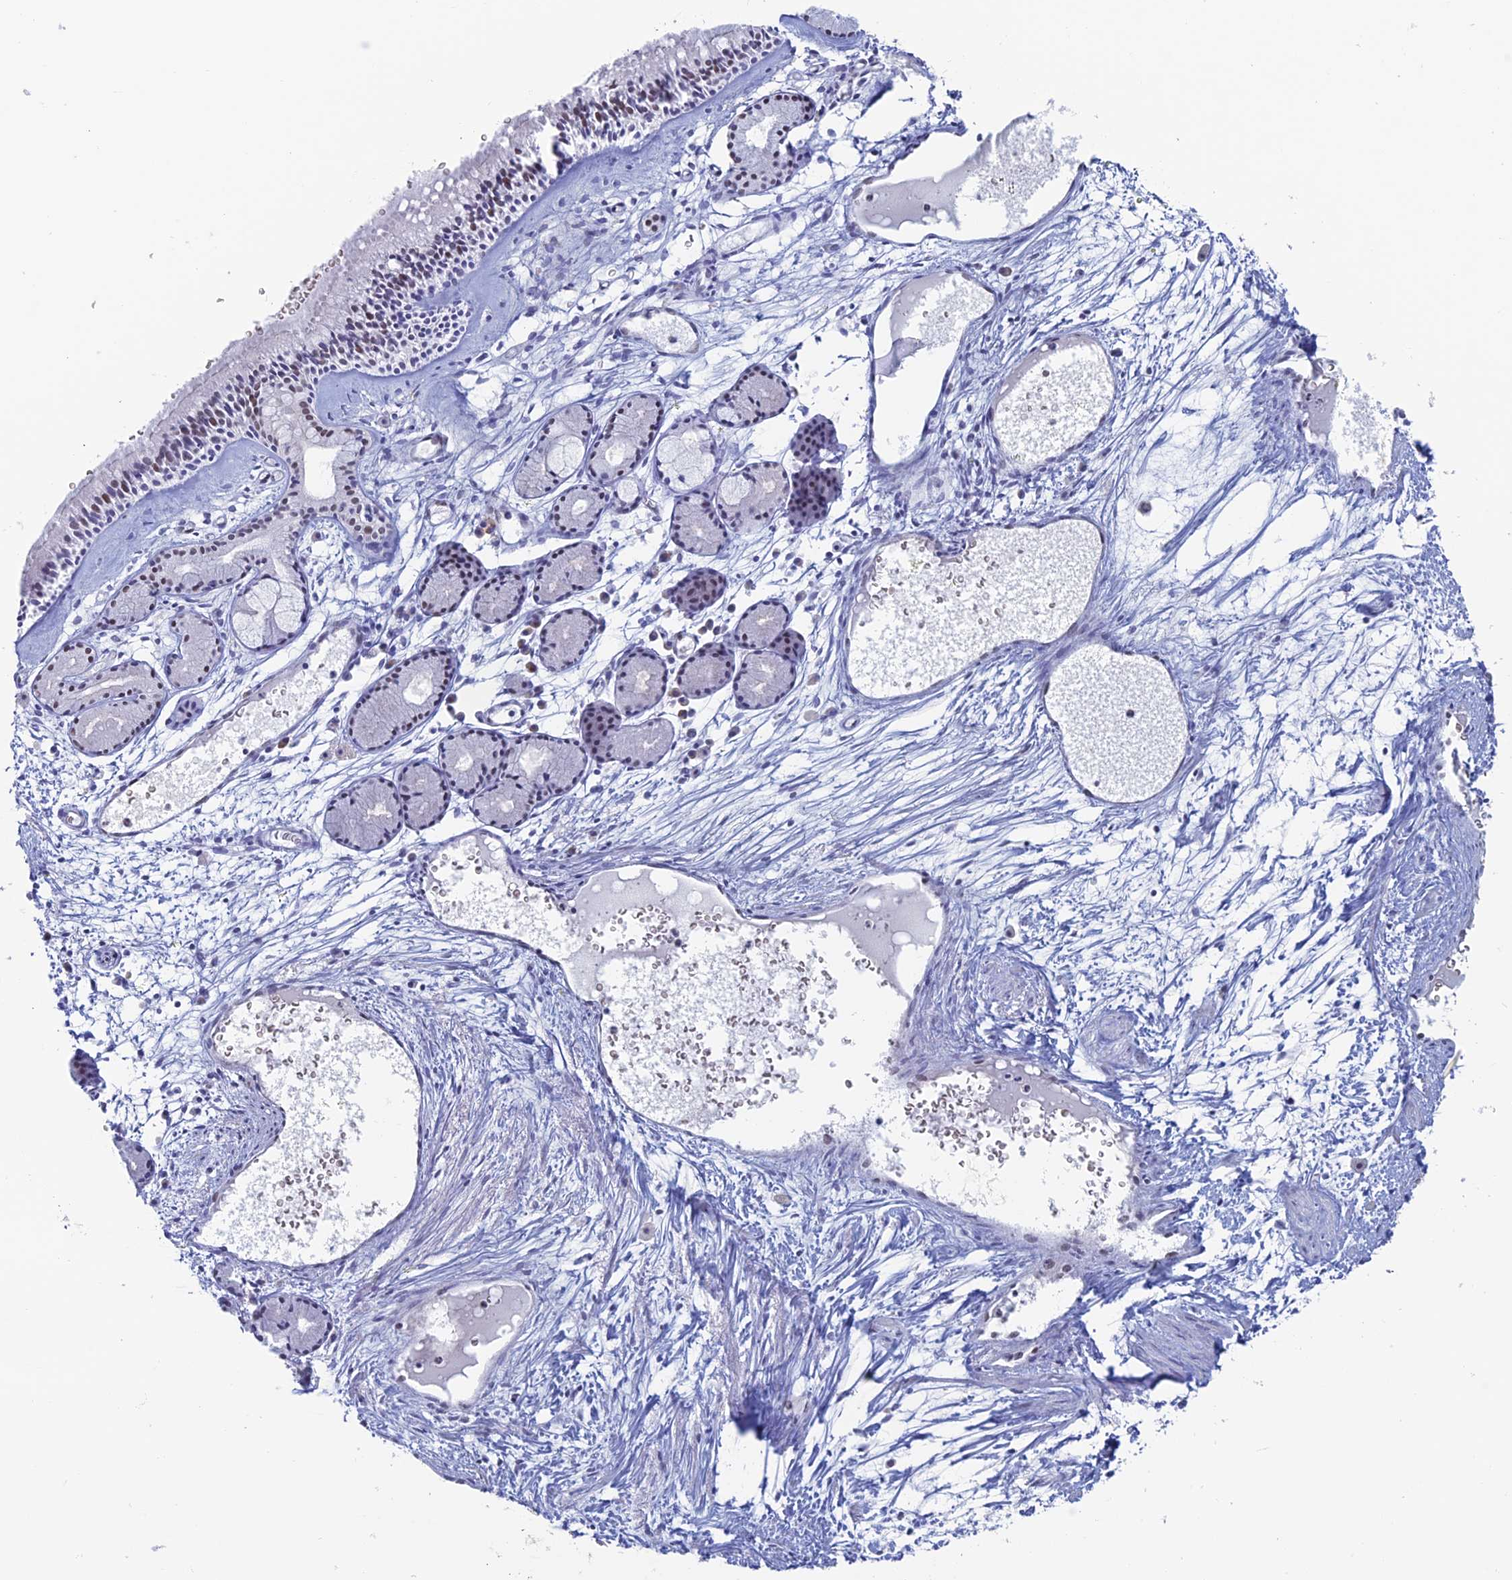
{"staining": {"intensity": "moderate", "quantity": "<25%", "location": "nuclear"}, "tissue": "nasopharynx", "cell_type": "Respiratory epithelial cells", "image_type": "normal", "snomed": [{"axis": "morphology", "description": "Normal tissue, NOS"}, {"axis": "topography", "description": "Nasopharynx"}], "caption": "Respiratory epithelial cells demonstrate low levels of moderate nuclear positivity in approximately <25% of cells in normal human nasopharynx. (Stains: DAB in brown, nuclei in blue, Microscopy: brightfield microscopy at high magnification).", "gene": "NOL4L", "patient": {"sex": "male", "age": 81}}